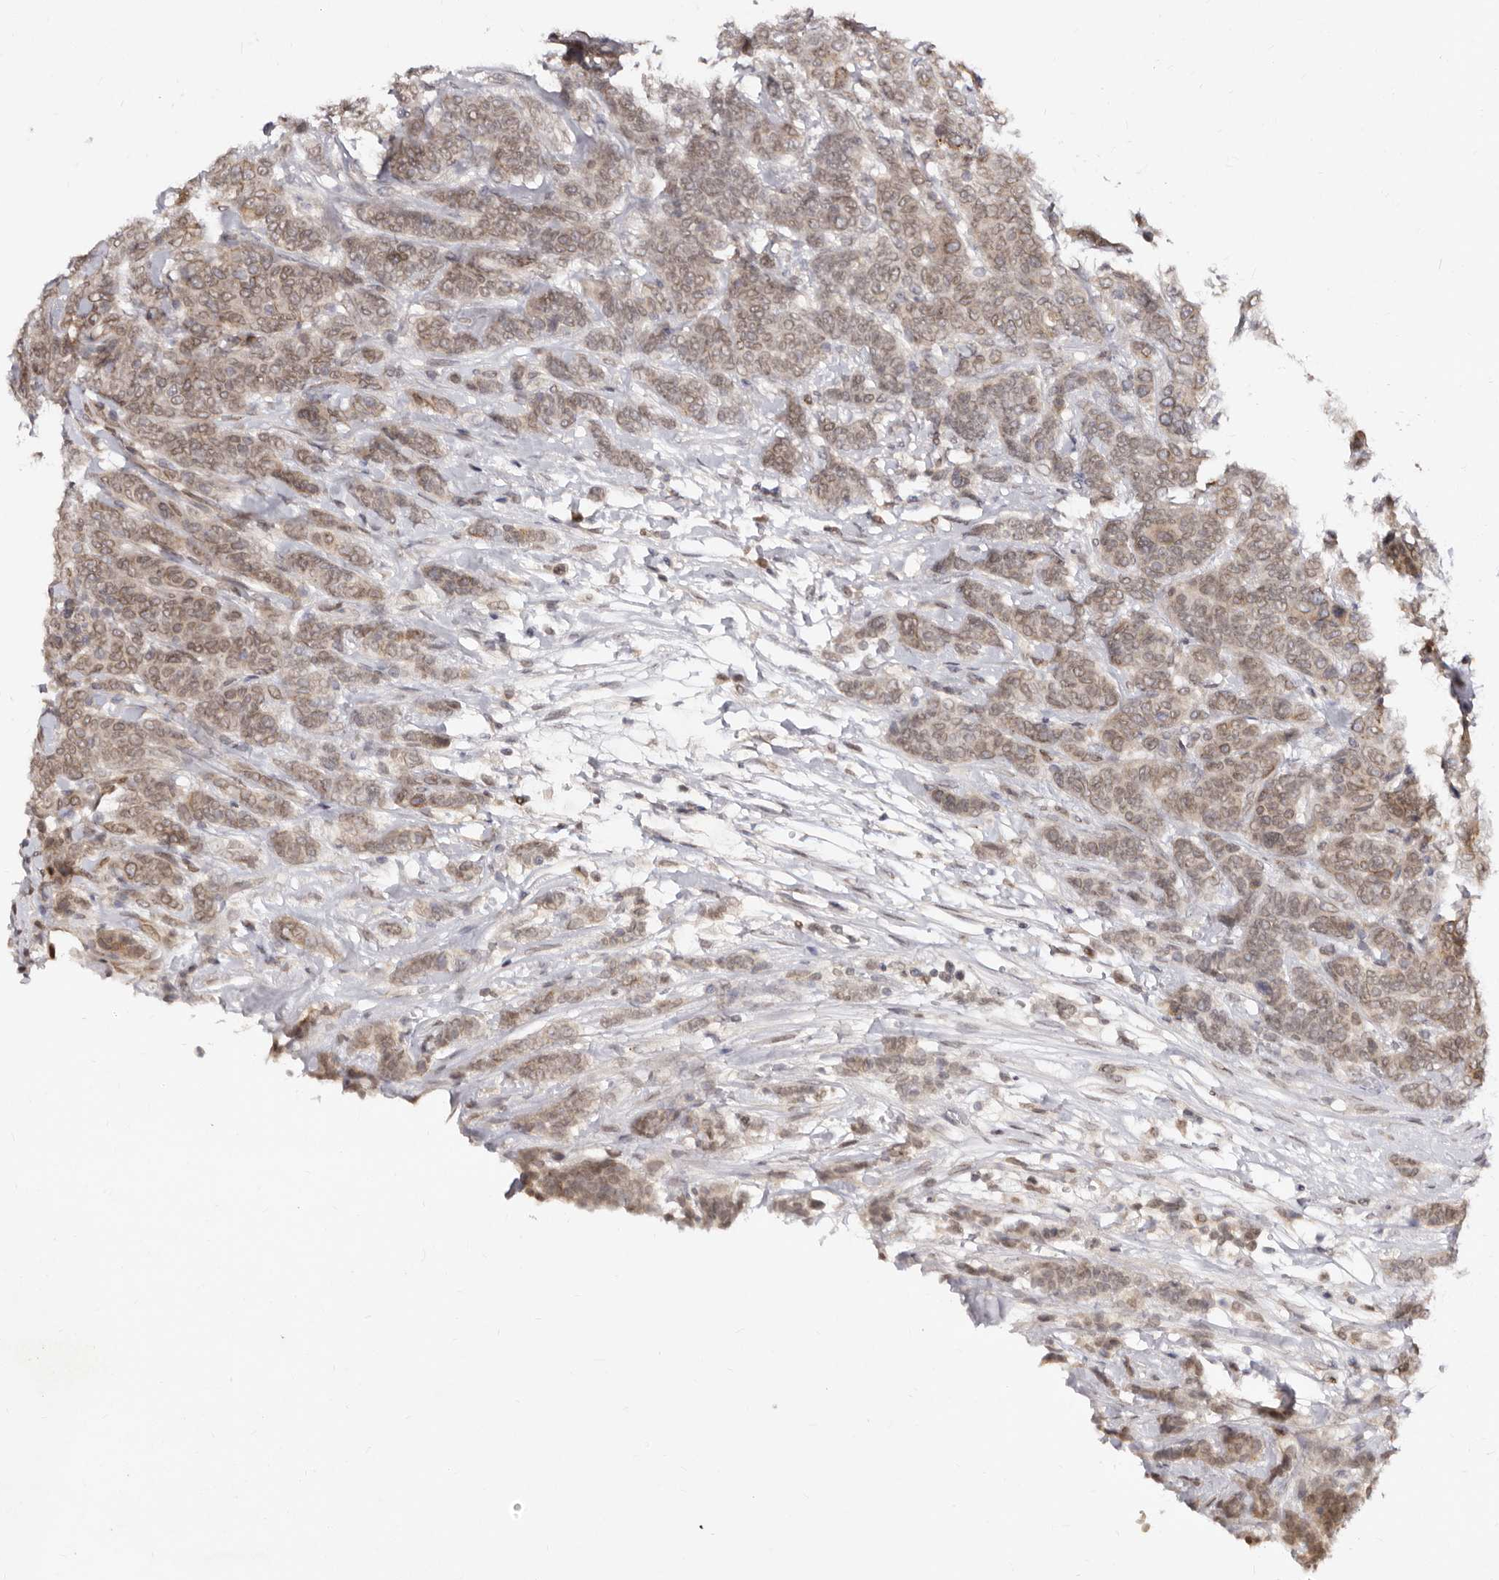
{"staining": {"intensity": "weak", "quantity": ">75%", "location": "cytoplasmic/membranous,nuclear"}, "tissue": "breast cancer", "cell_type": "Tumor cells", "image_type": "cancer", "snomed": [{"axis": "morphology", "description": "Duct carcinoma"}, {"axis": "topography", "description": "Breast"}], "caption": "Immunohistochemical staining of breast cancer (intraductal carcinoma) displays weak cytoplasmic/membranous and nuclear protein positivity in about >75% of tumor cells.", "gene": "LCORL", "patient": {"sex": "female", "age": 37}}